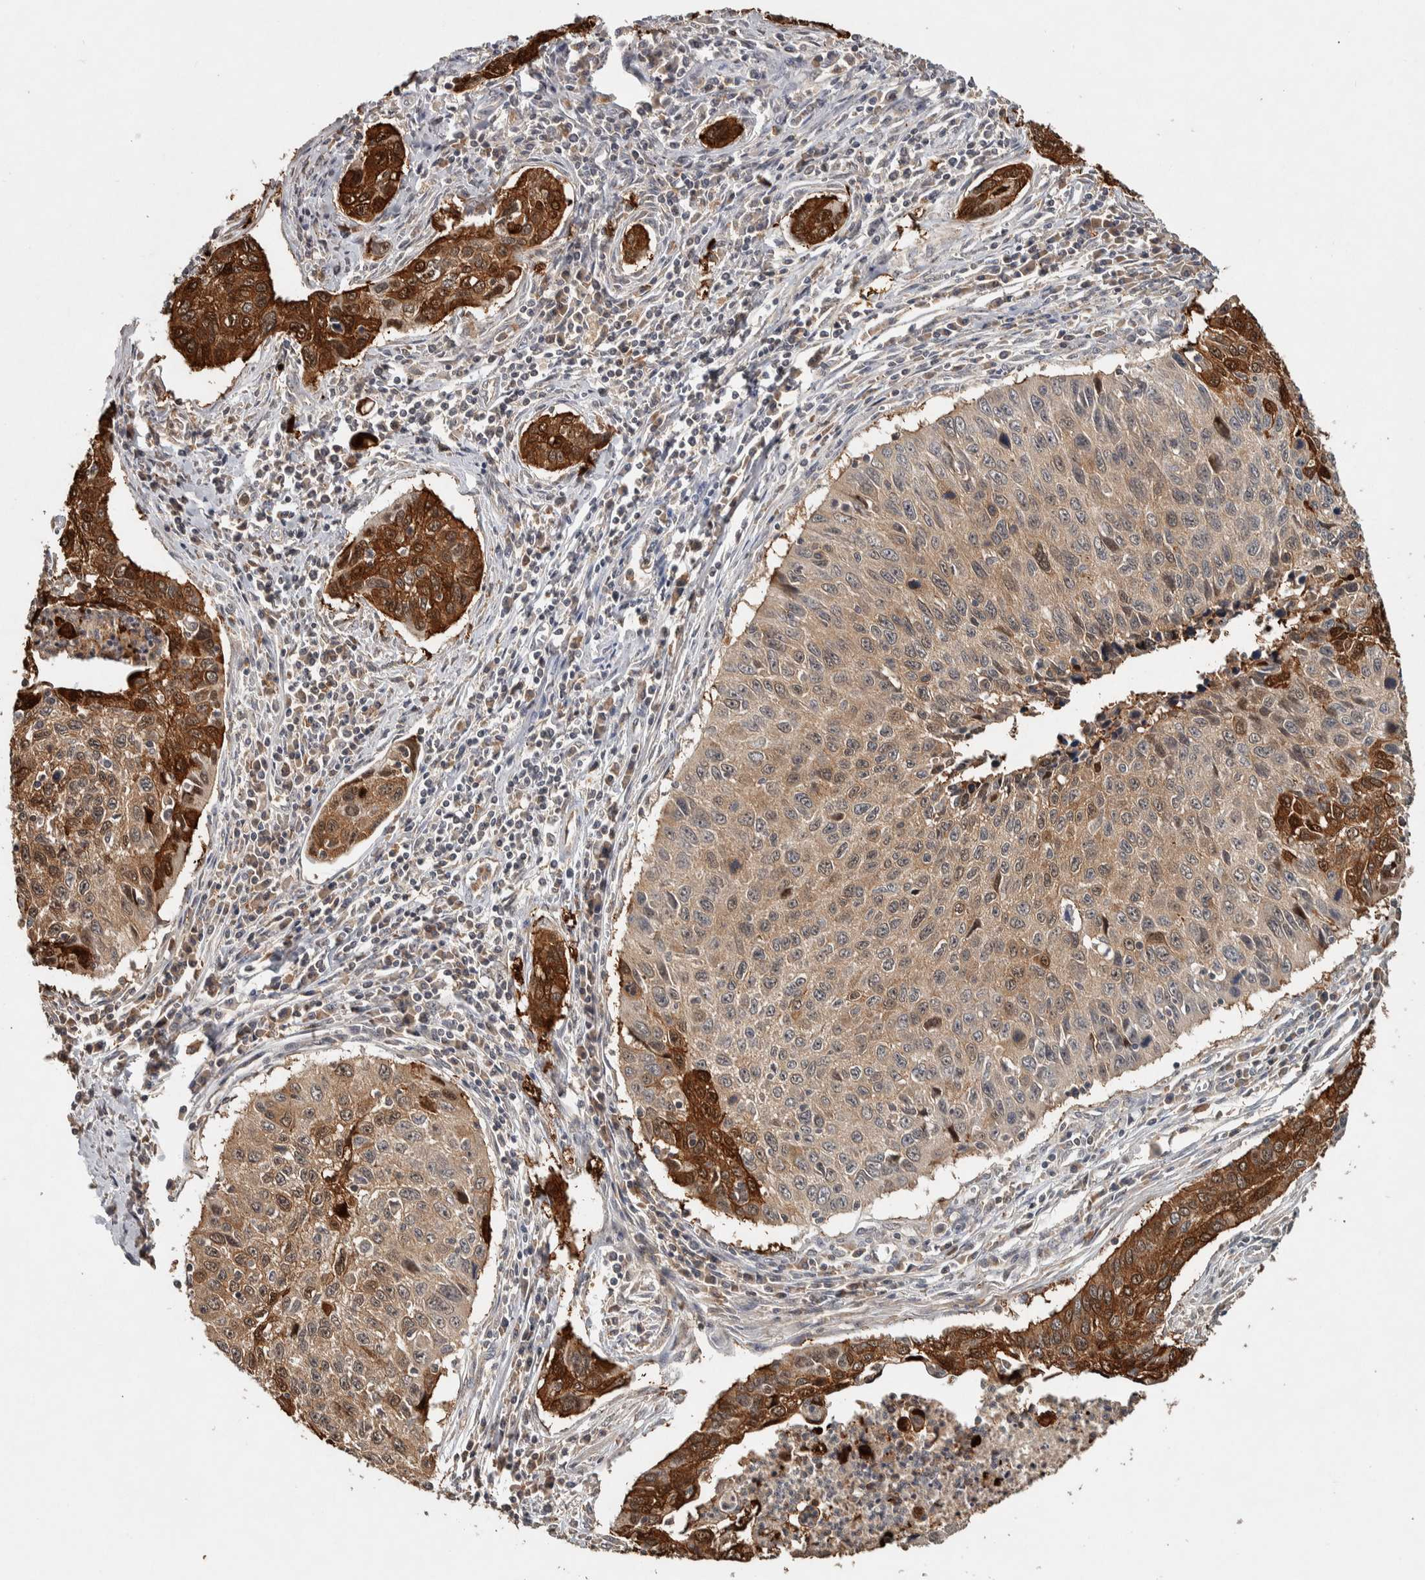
{"staining": {"intensity": "strong", "quantity": "25%-75%", "location": "cytoplasmic/membranous,nuclear"}, "tissue": "cervical cancer", "cell_type": "Tumor cells", "image_type": "cancer", "snomed": [{"axis": "morphology", "description": "Squamous cell carcinoma, NOS"}, {"axis": "topography", "description": "Cervix"}], "caption": "IHC of human cervical squamous cell carcinoma demonstrates high levels of strong cytoplasmic/membranous and nuclear positivity in about 25%-75% of tumor cells. The staining was performed using DAB (3,3'-diaminobenzidine), with brown indicating positive protein expression. Nuclei are stained blue with hematoxylin.", "gene": "EIF3H", "patient": {"sex": "female", "age": 53}}